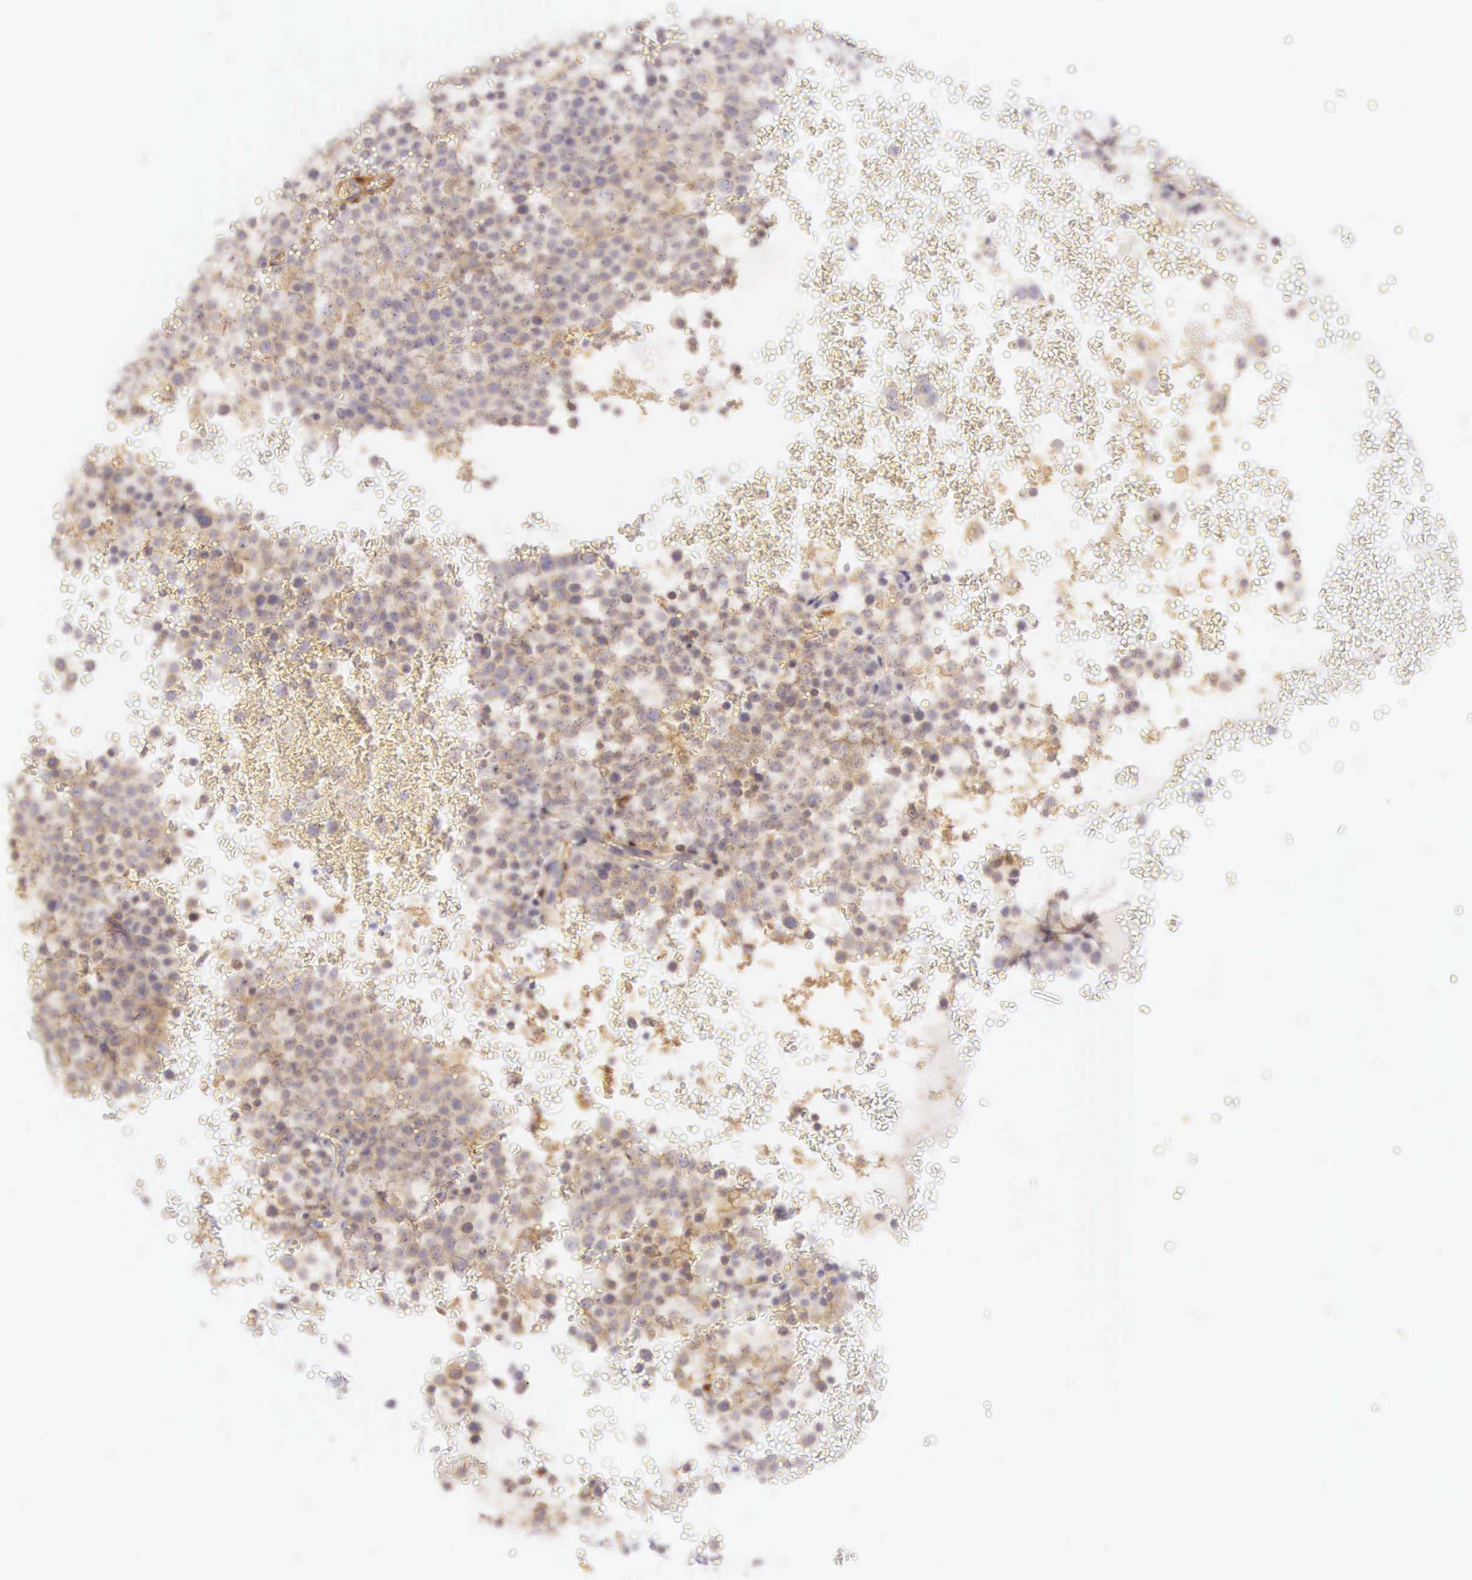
{"staining": {"intensity": "weak", "quantity": "25%-75%", "location": "cytoplasmic/membranous"}, "tissue": "testis cancer", "cell_type": "Tumor cells", "image_type": "cancer", "snomed": [{"axis": "morphology", "description": "Seminoma, NOS"}, {"axis": "topography", "description": "Testis"}], "caption": "Immunohistochemical staining of seminoma (testis) shows low levels of weak cytoplasmic/membranous protein positivity in approximately 25%-75% of tumor cells.", "gene": "CNN1", "patient": {"sex": "male", "age": 71}}